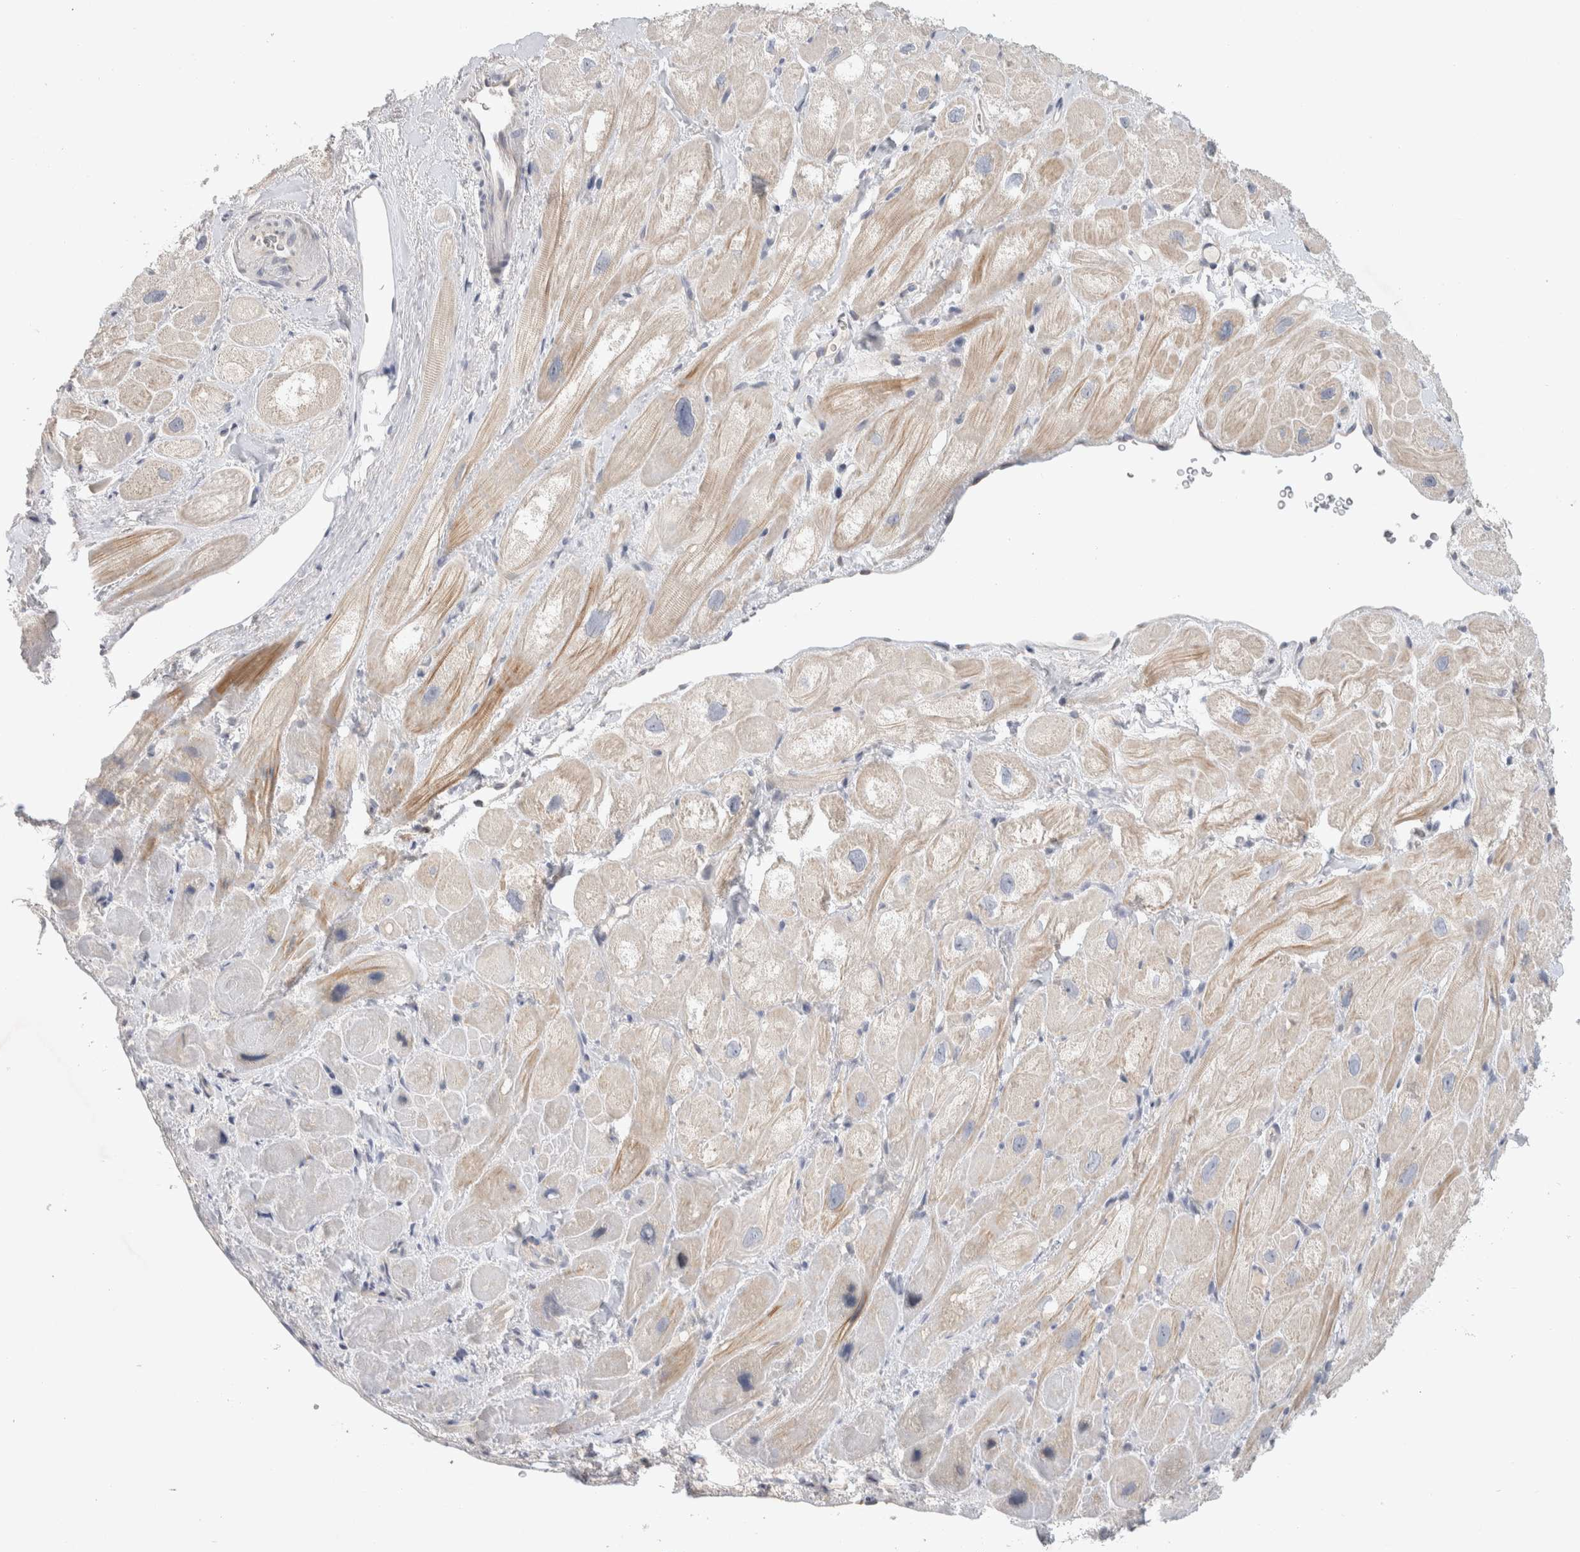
{"staining": {"intensity": "weak", "quantity": "25%-75%", "location": "cytoplasmic/membranous"}, "tissue": "heart muscle", "cell_type": "Cardiomyocytes", "image_type": "normal", "snomed": [{"axis": "morphology", "description": "Normal tissue, NOS"}, {"axis": "topography", "description": "Heart"}], "caption": "Immunohistochemical staining of unremarkable human heart muscle exhibits weak cytoplasmic/membranous protein positivity in about 25%-75% of cardiomyocytes.", "gene": "NEDD4L", "patient": {"sex": "male", "age": 49}}